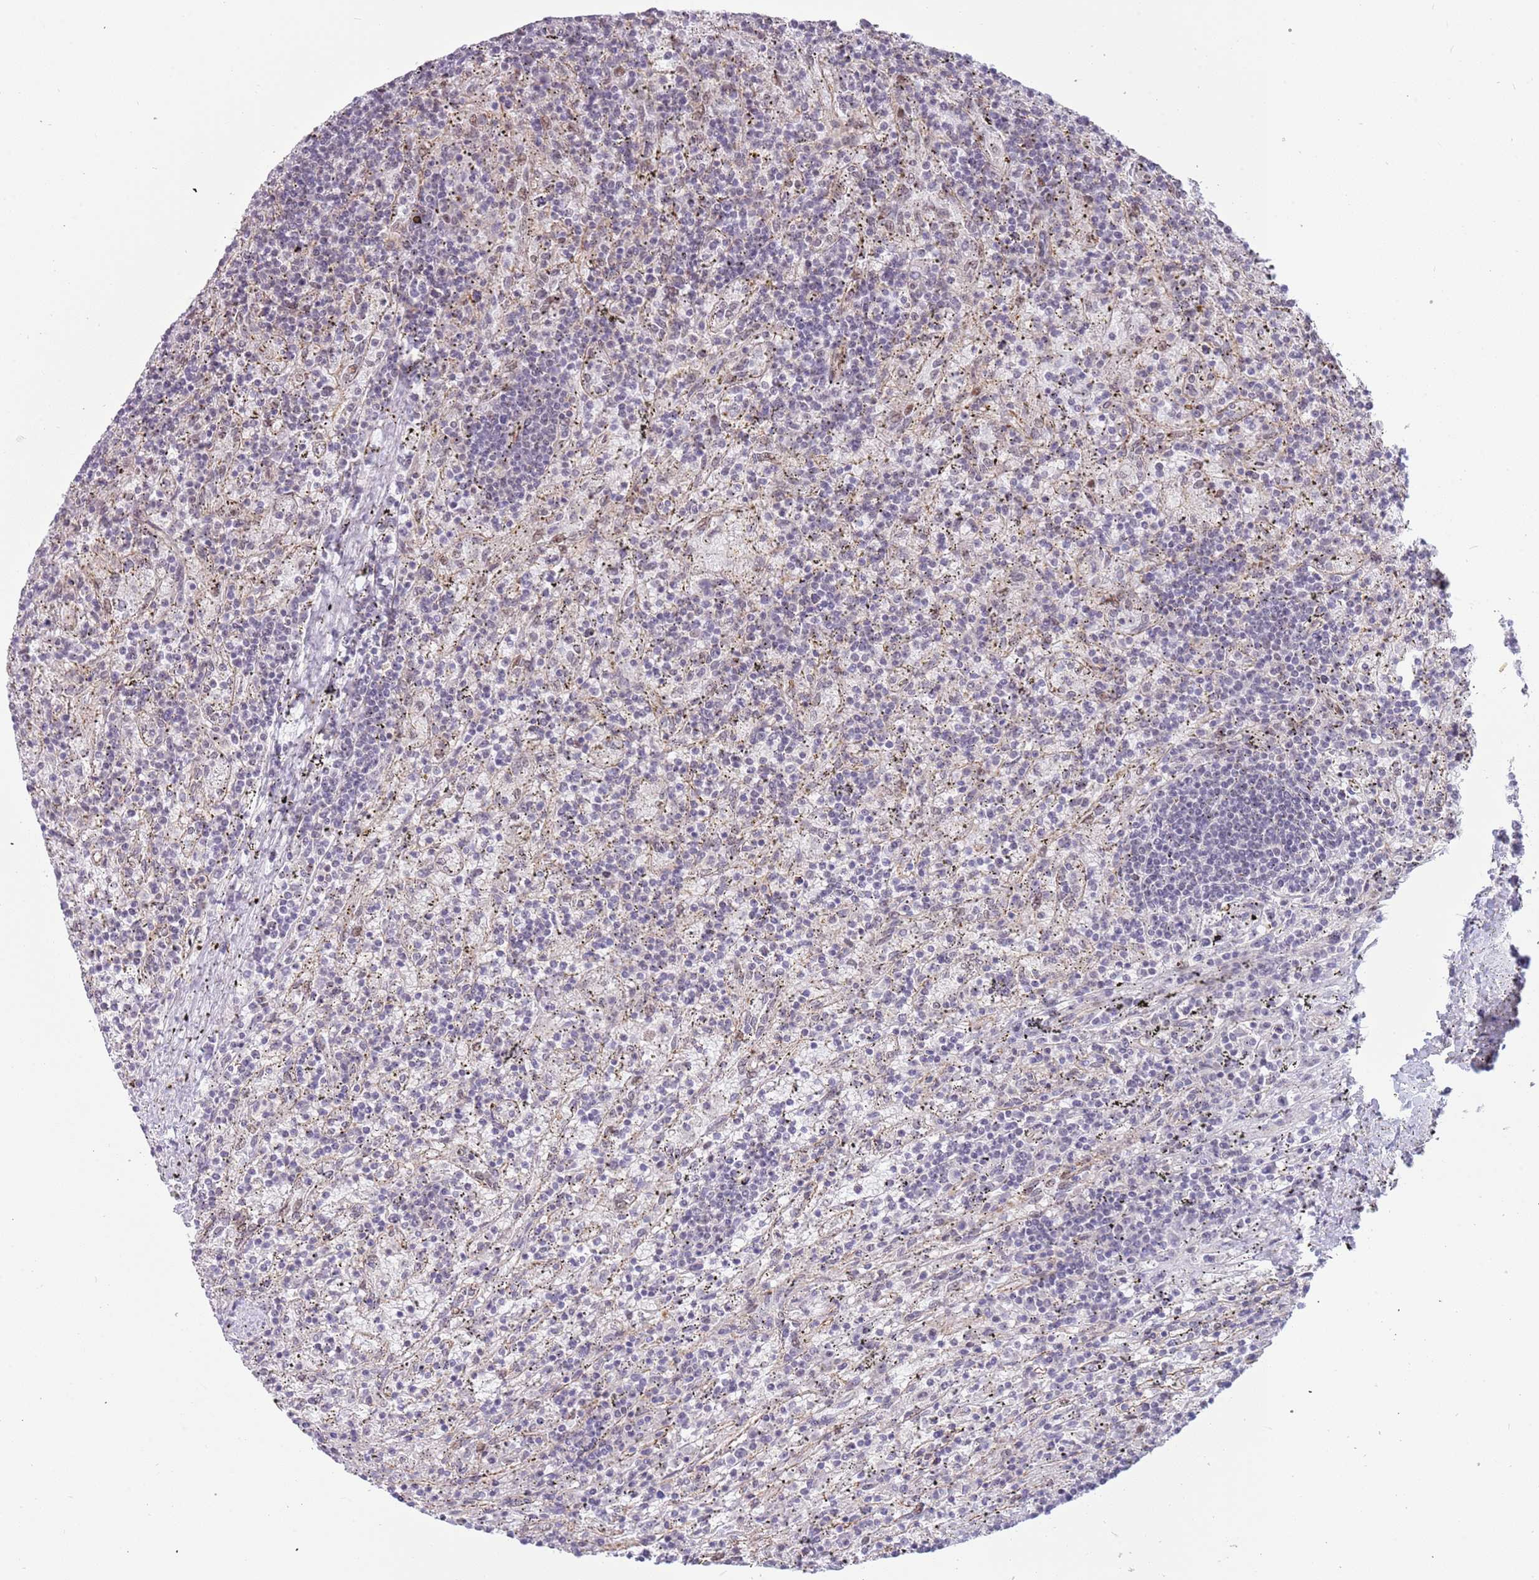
{"staining": {"intensity": "negative", "quantity": "none", "location": "none"}, "tissue": "lymphoma", "cell_type": "Tumor cells", "image_type": "cancer", "snomed": [{"axis": "morphology", "description": "Malignant lymphoma, non-Hodgkin's type, Low grade"}, {"axis": "topography", "description": "Spleen"}], "caption": "Immunohistochemistry (IHC) of malignant lymphoma, non-Hodgkin's type (low-grade) reveals no staining in tumor cells. The staining was performed using DAB (3,3'-diaminobenzidine) to visualize the protein expression in brown, while the nuclei were stained in blue with hematoxylin (Magnification: 20x).", "gene": "LRMDA", "patient": {"sex": "male", "age": 76}}